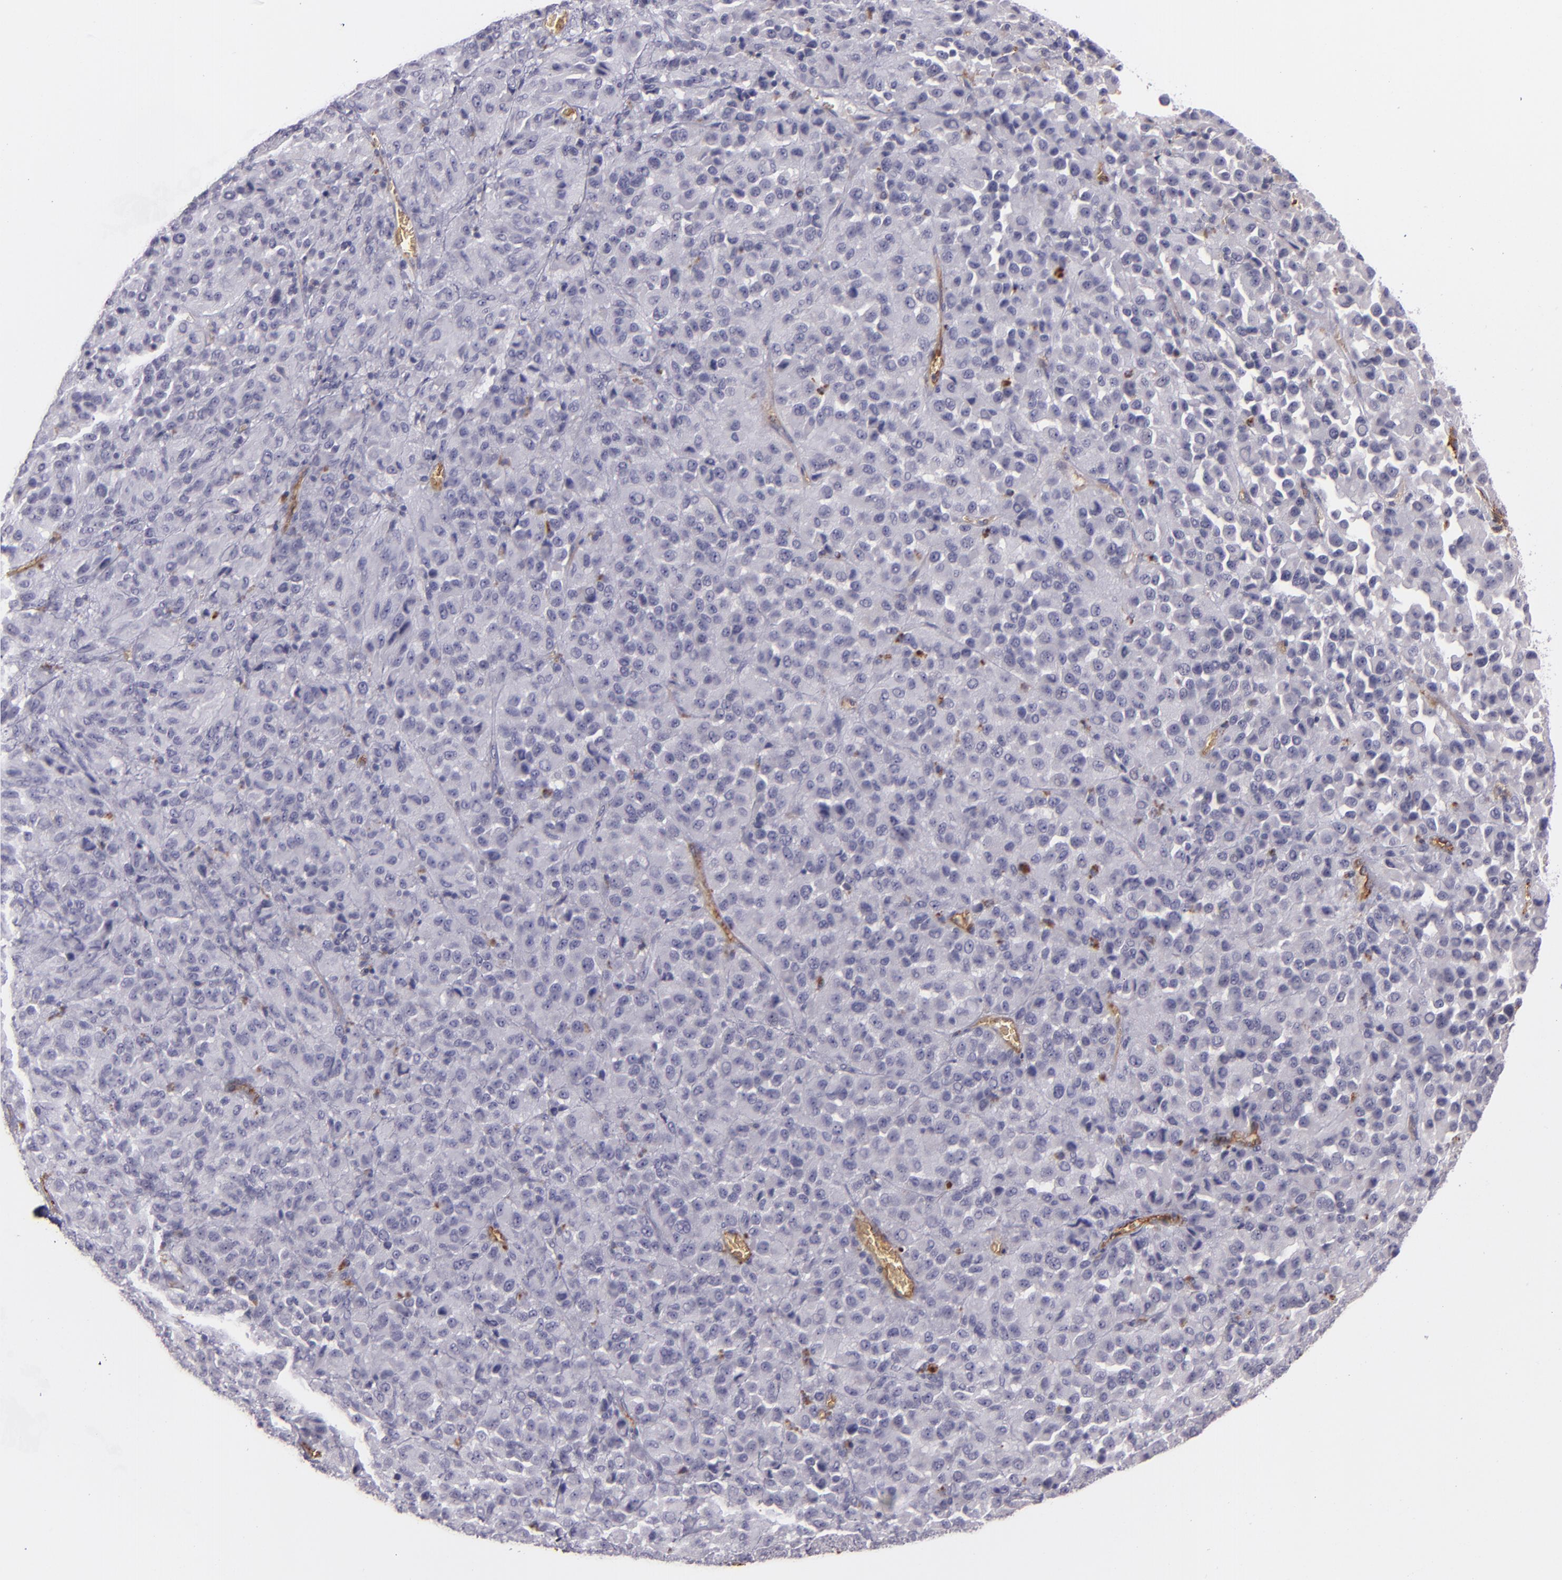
{"staining": {"intensity": "negative", "quantity": "none", "location": "none"}, "tissue": "melanoma", "cell_type": "Tumor cells", "image_type": "cancer", "snomed": [{"axis": "morphology", "description": "Malignant melanoma, Metastatic site"}, {"axis": "topography", "description": "Lung"}], "caption": "Immunohistochemical staining of human malignant melanoma (metastatic site) demonstrates no significant expression in tumor cells. (Brightfield microscopy of DAB (3,3'-diaminobenzidine) immunohistochemistry (IHC) at high magnification).", "gene": "ACE", "patient": {"sex": "male", "age": 64}}